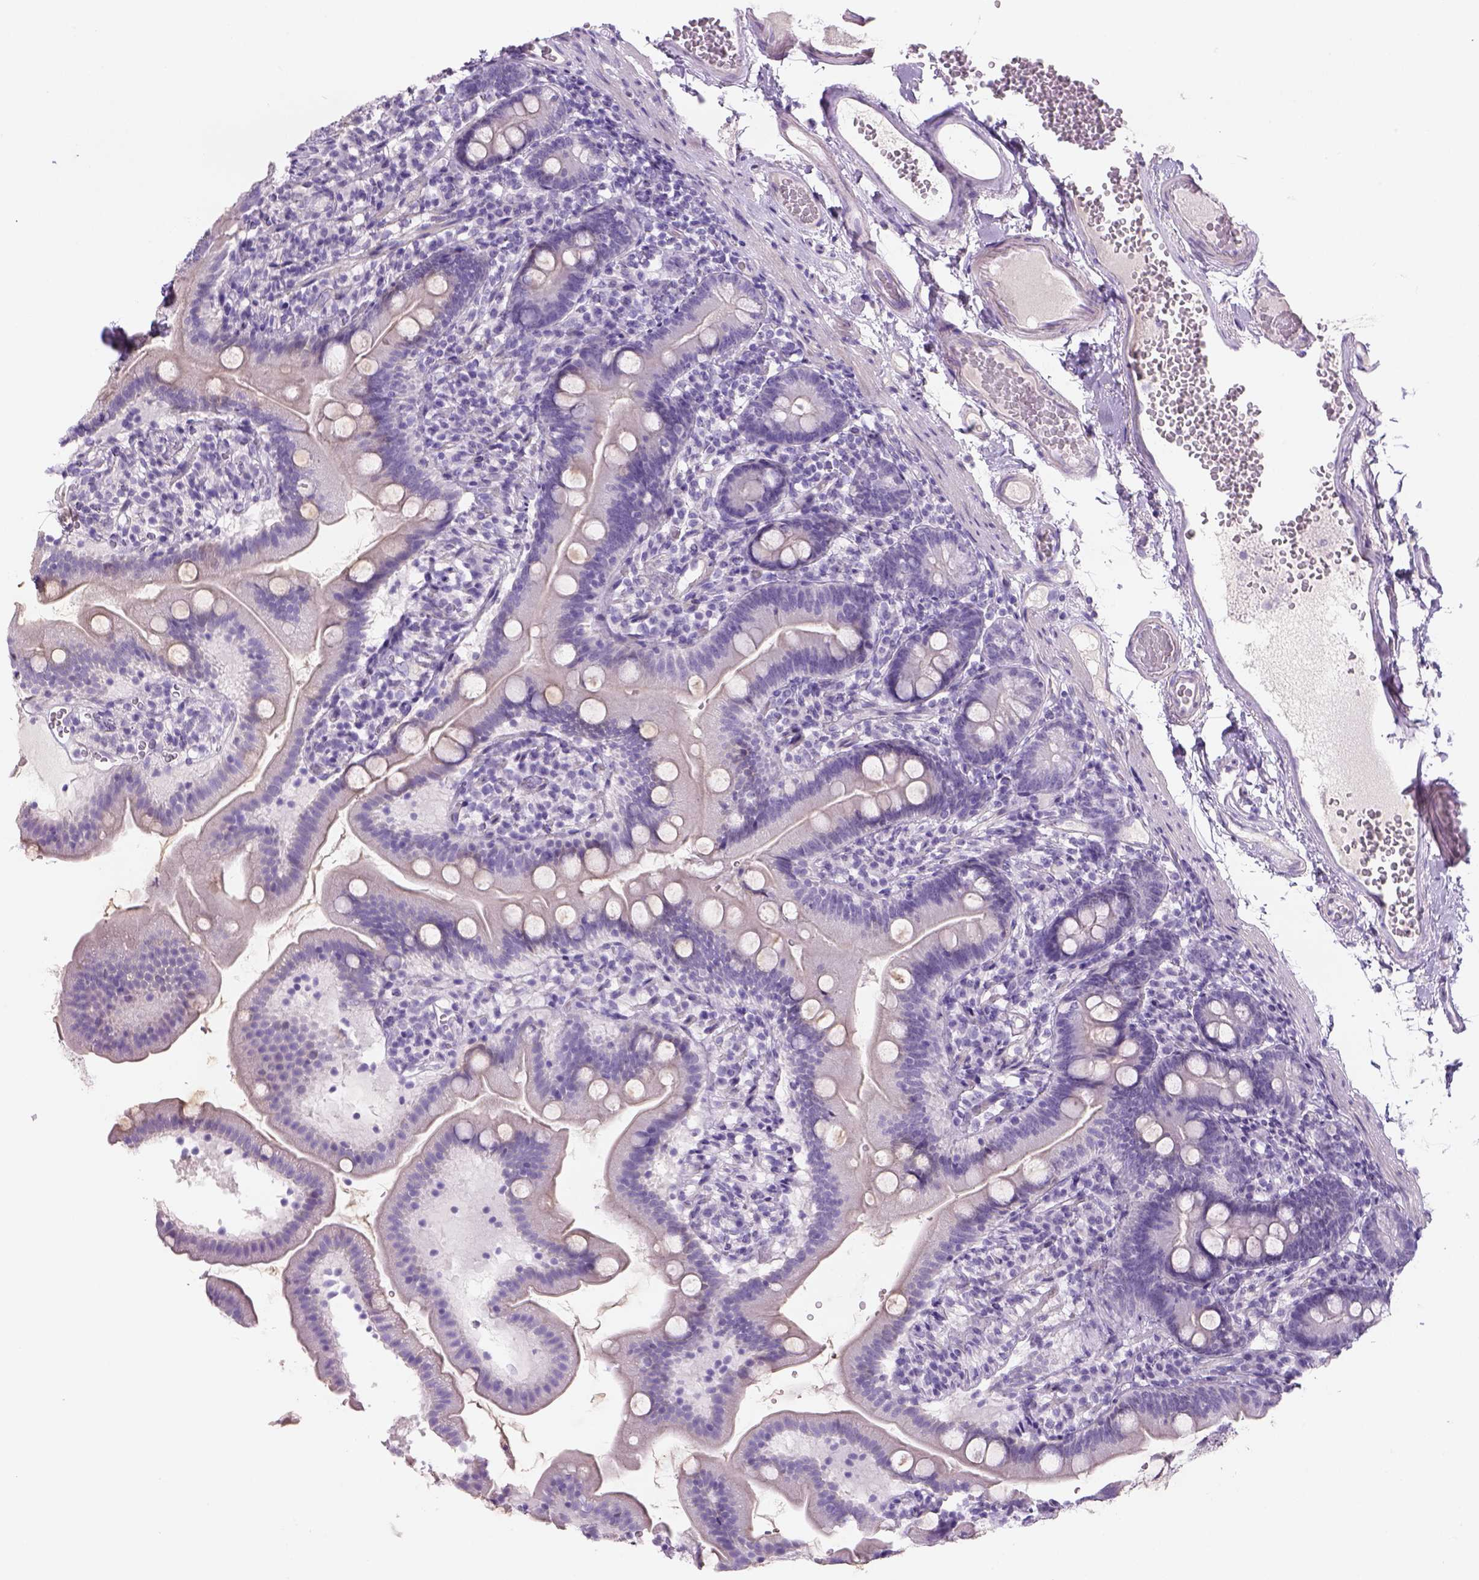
{"staining": {"intensity": "negative", "quantity": "none", "location": "none"}, "tissue": "duodenum", "cell_type": "Glandular cells", "image_type": "normal", "snomed": [{"axis": "morphology", "description": "Normal tissue, NOS"}, {"axis": "topography", "description": "Duodenum"}], "caption": "High power microscopy image of an immunohistochemistry (IHC) image of benign duodenum, revealing no significant staining in glandular cells. Nuclei are stained in blue.", "gene": "TENM4", "patient": {"sex": "female", "age": 67}}